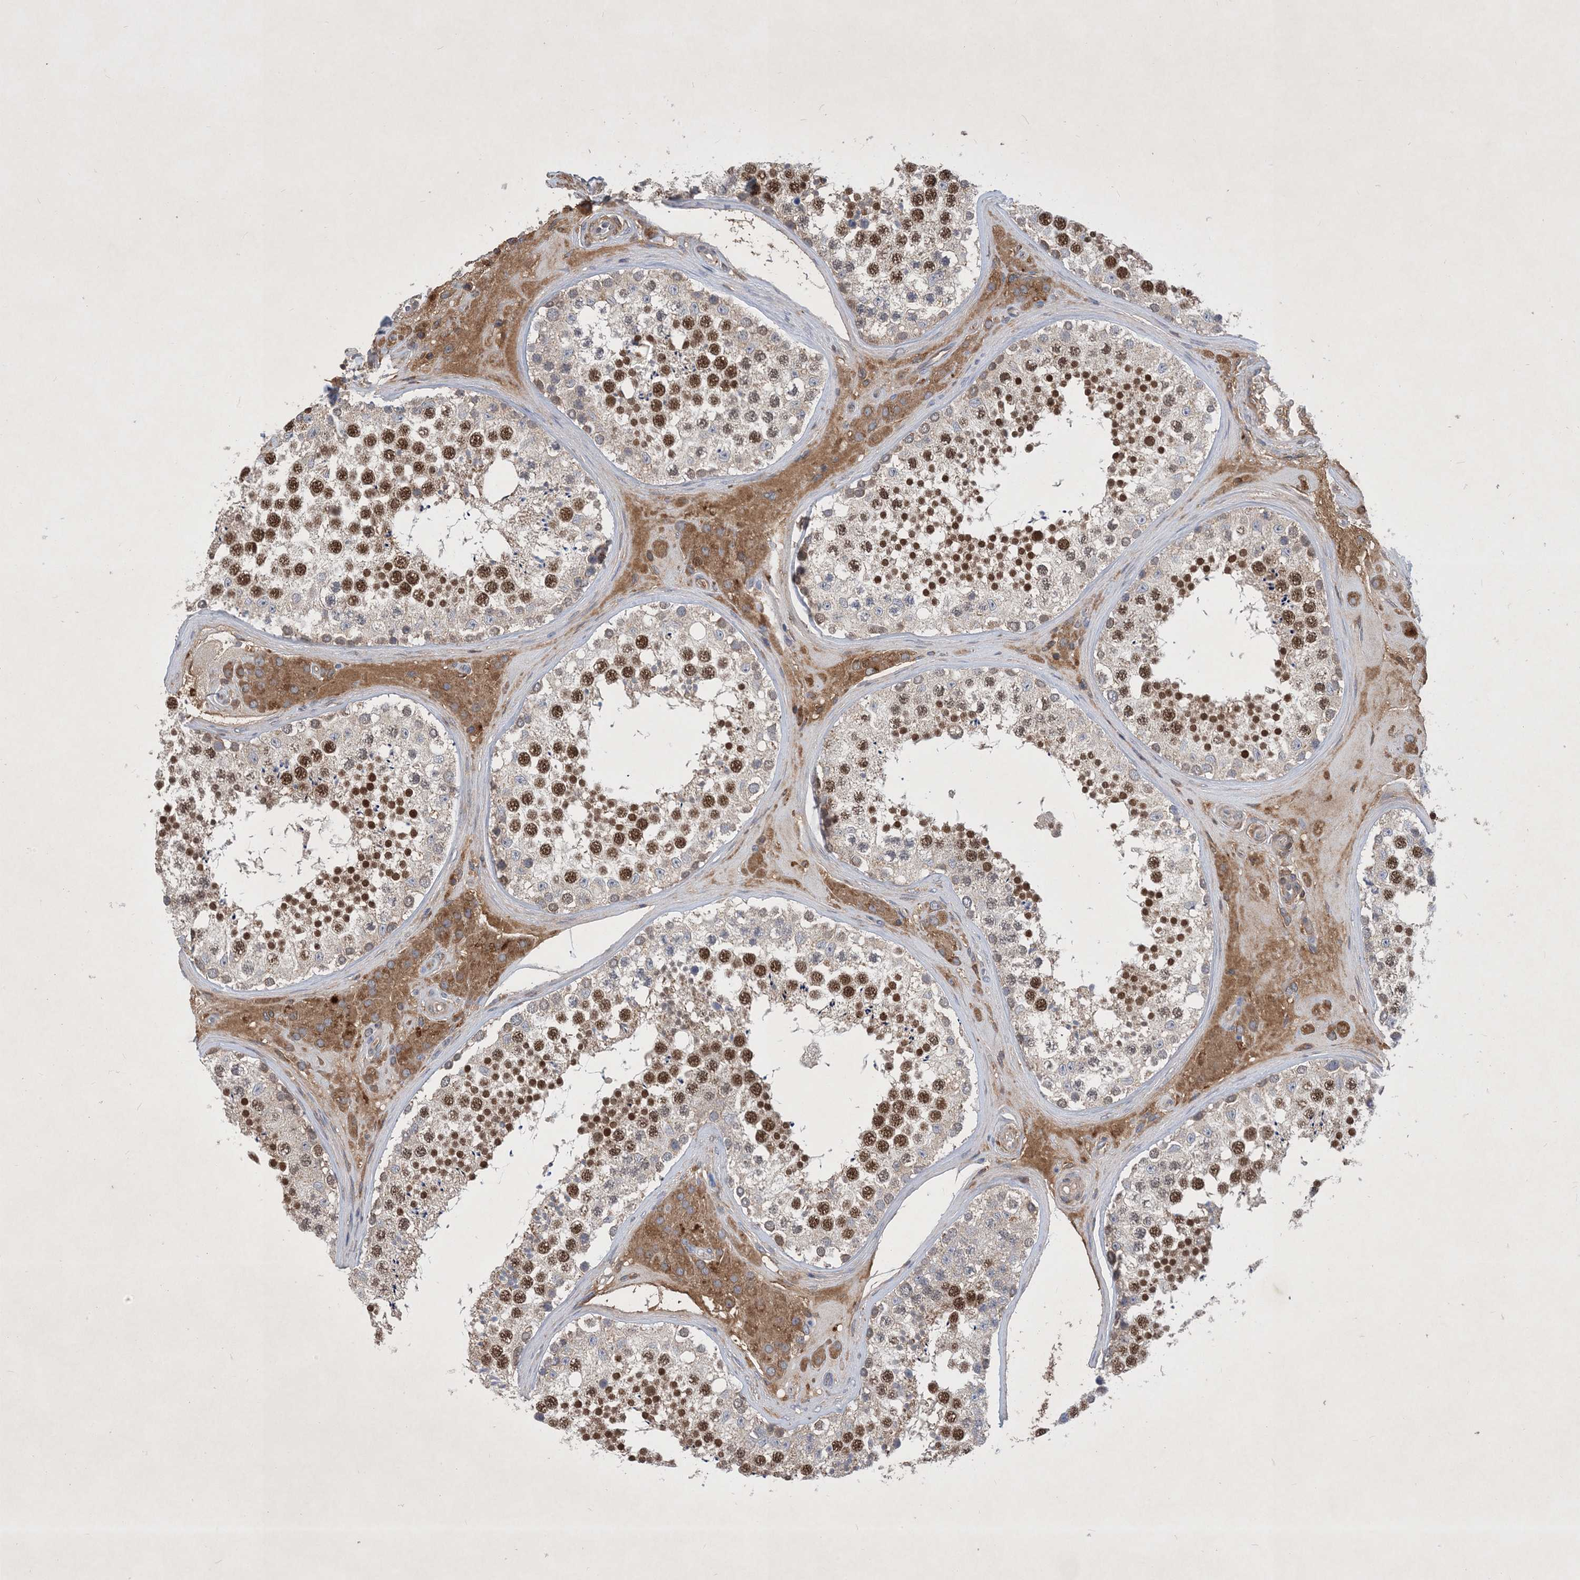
{"staining": {"intensity": "strong", "quantity": "25%-75%", "location": "cytoplasmic/membranous,nuclear"}, "tissue": "testis", "cell_type": "Cells in seminiferous ducts", "image_type": "normal", "snomed": [{"axis": "morphology", "description": "Normal tissue, NOS"}, {"axis": "topography", "description": "Testis"}], "caption": "Protein expression by immunohistochemistry (IHC) demonstrates strong cytoplasmic/membranous,nuclear positivity in approximately 25%-75% of cells in seminiferous ducts in benign testis.", "gene": "STK19", "patient": {"sex": "male", "age": 46}}